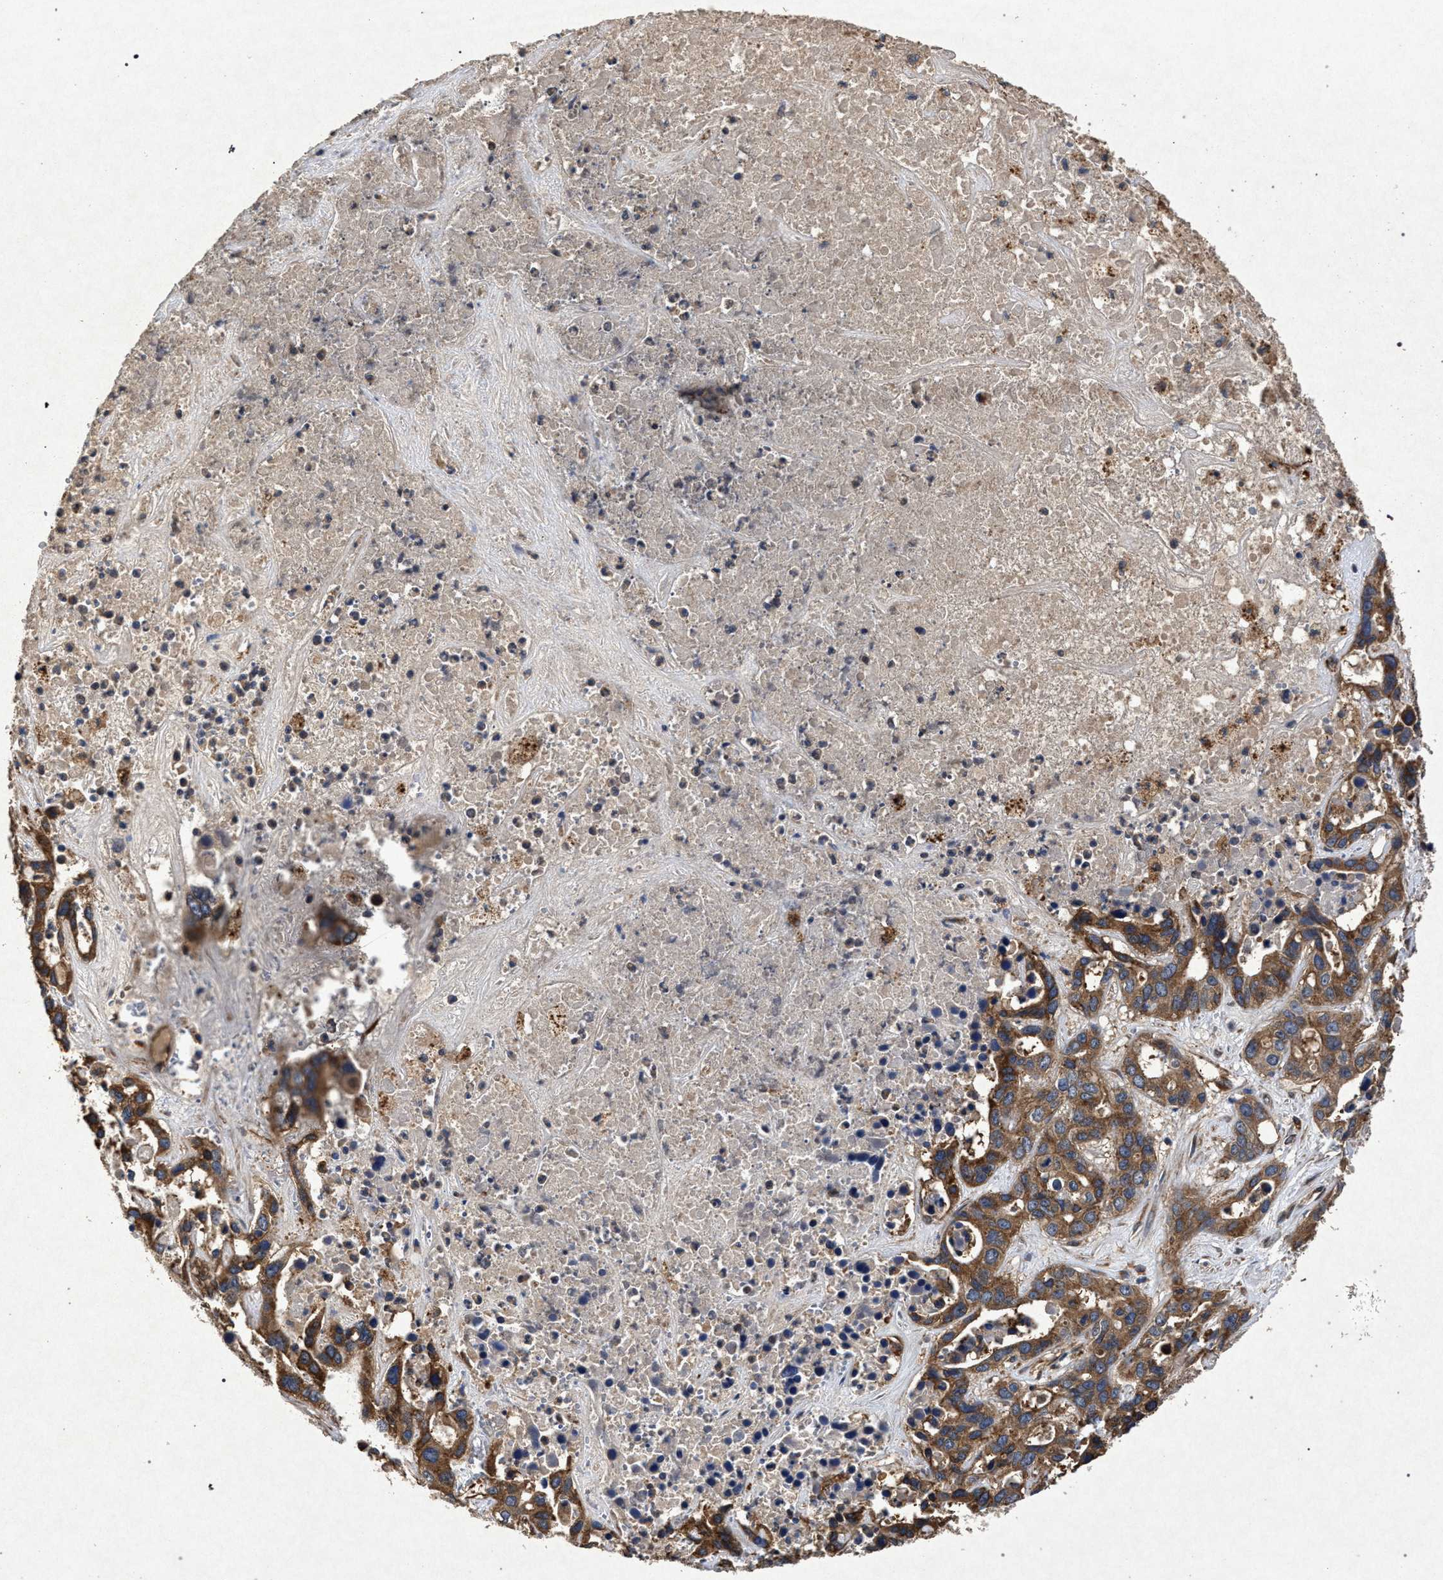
{"staining": {"intensity": "strong", "quantity": ">75%", "location": "cytoplasmic/membranous"}, "tissue": "liver cancer", "cell_type": "Tumor cells", "image_type": "cancer", "snomed": [{"axis": "morphology", "description": "Cholangiocarcinoma"}, {"axis": "topography", "description": "Liver"}], "caption": "Immunohistochemical staining of liver cholangiocarcinoma displays strong cytoplasmic/membranous protein positivity in about >75% of tumor cells.", "gene": "MARCKS", "patient": {"sex": "female", "age": 65}}